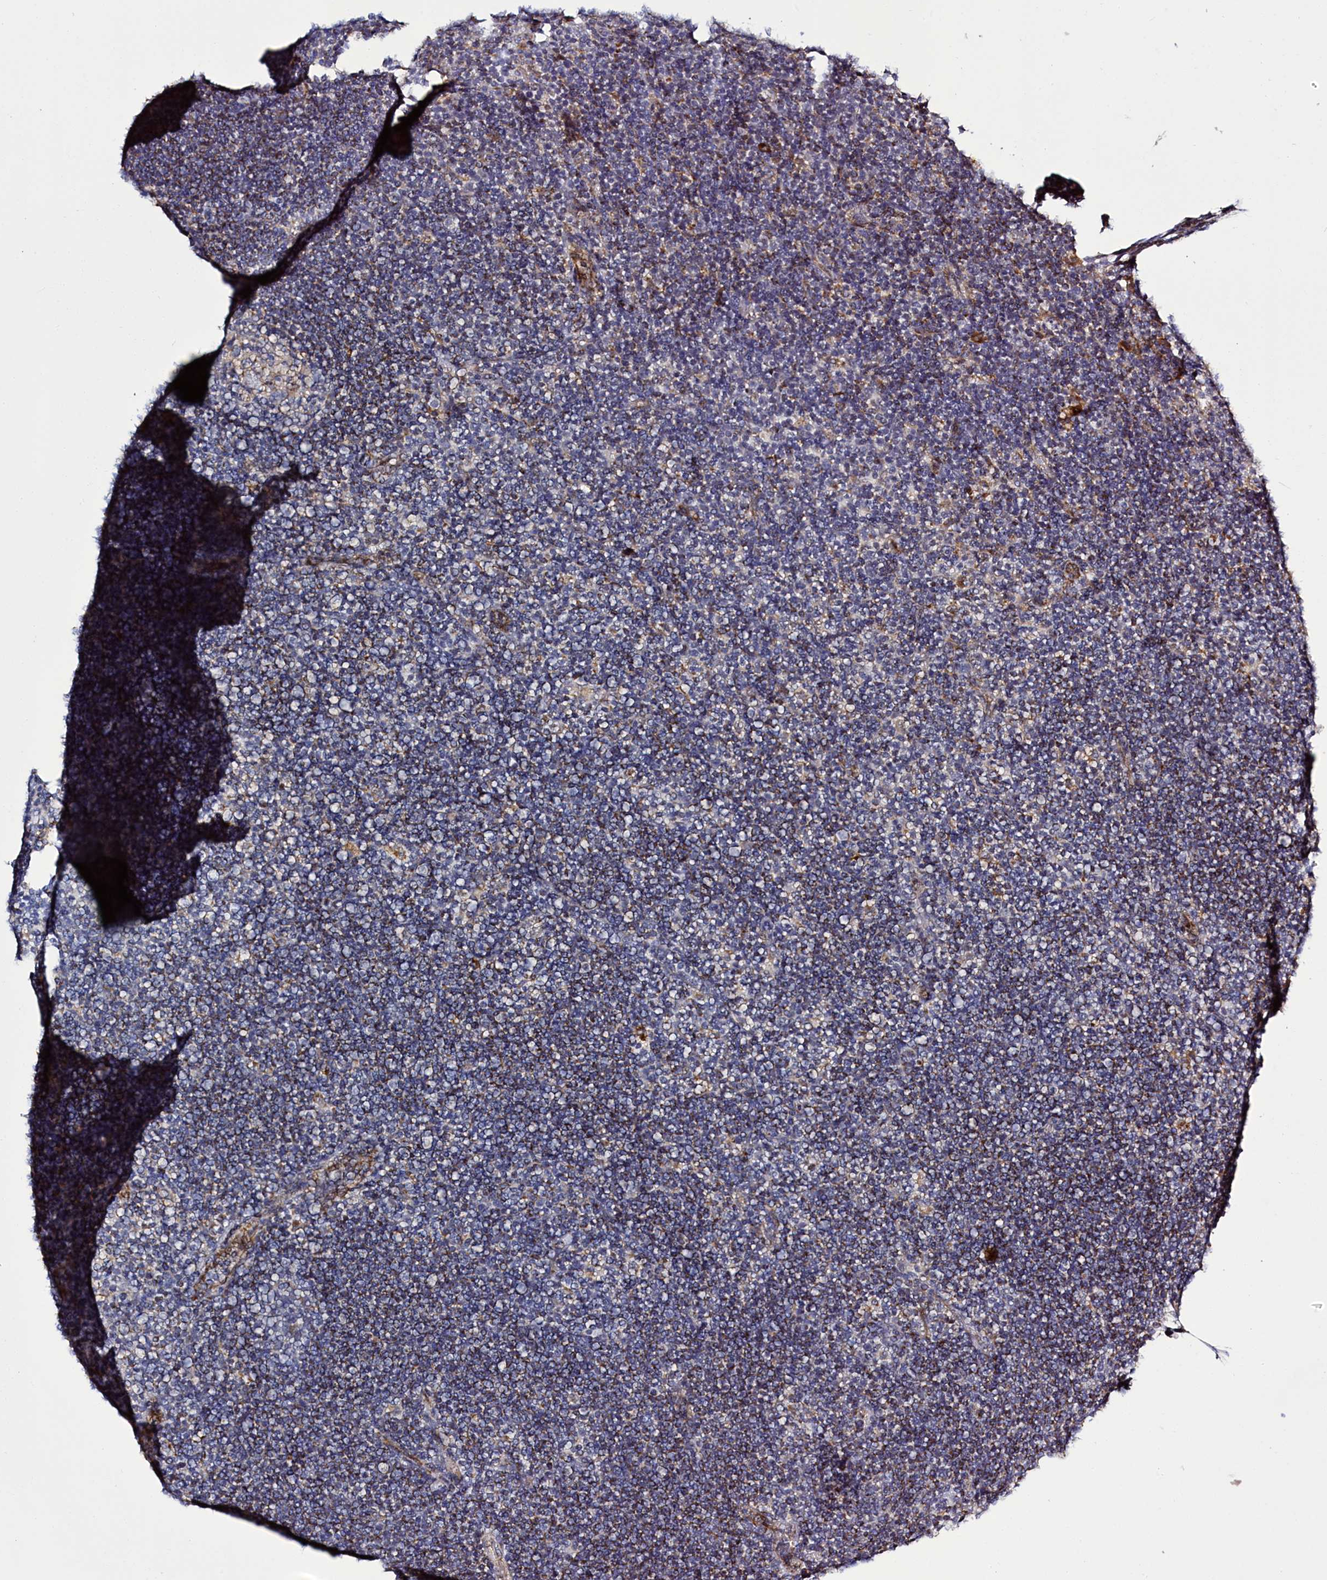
{"staining": {"intensity": "negative", "quantity": "none", "location": "none"}, "tissue": "lymphoma", "cell_type": "Tumor cells", "image_type": "cancer", "snomed": [{"axis": "morphology", "description": "Hodgkin's disease, NOS"}, {"axis": "topography", "description": "Lymph node"}], "caption": "Immunohistochemical staining of human Hodgkin's disease exhibits no significant expression in tumor cells. The staining was performed using DAB to visualize the protein expression in brown, while the nuclei were stained in blue with hematoxylin (Magnification: 20x).", "gene": "DYNC2H1", "patient": {"sex": "female", "age": 57}}